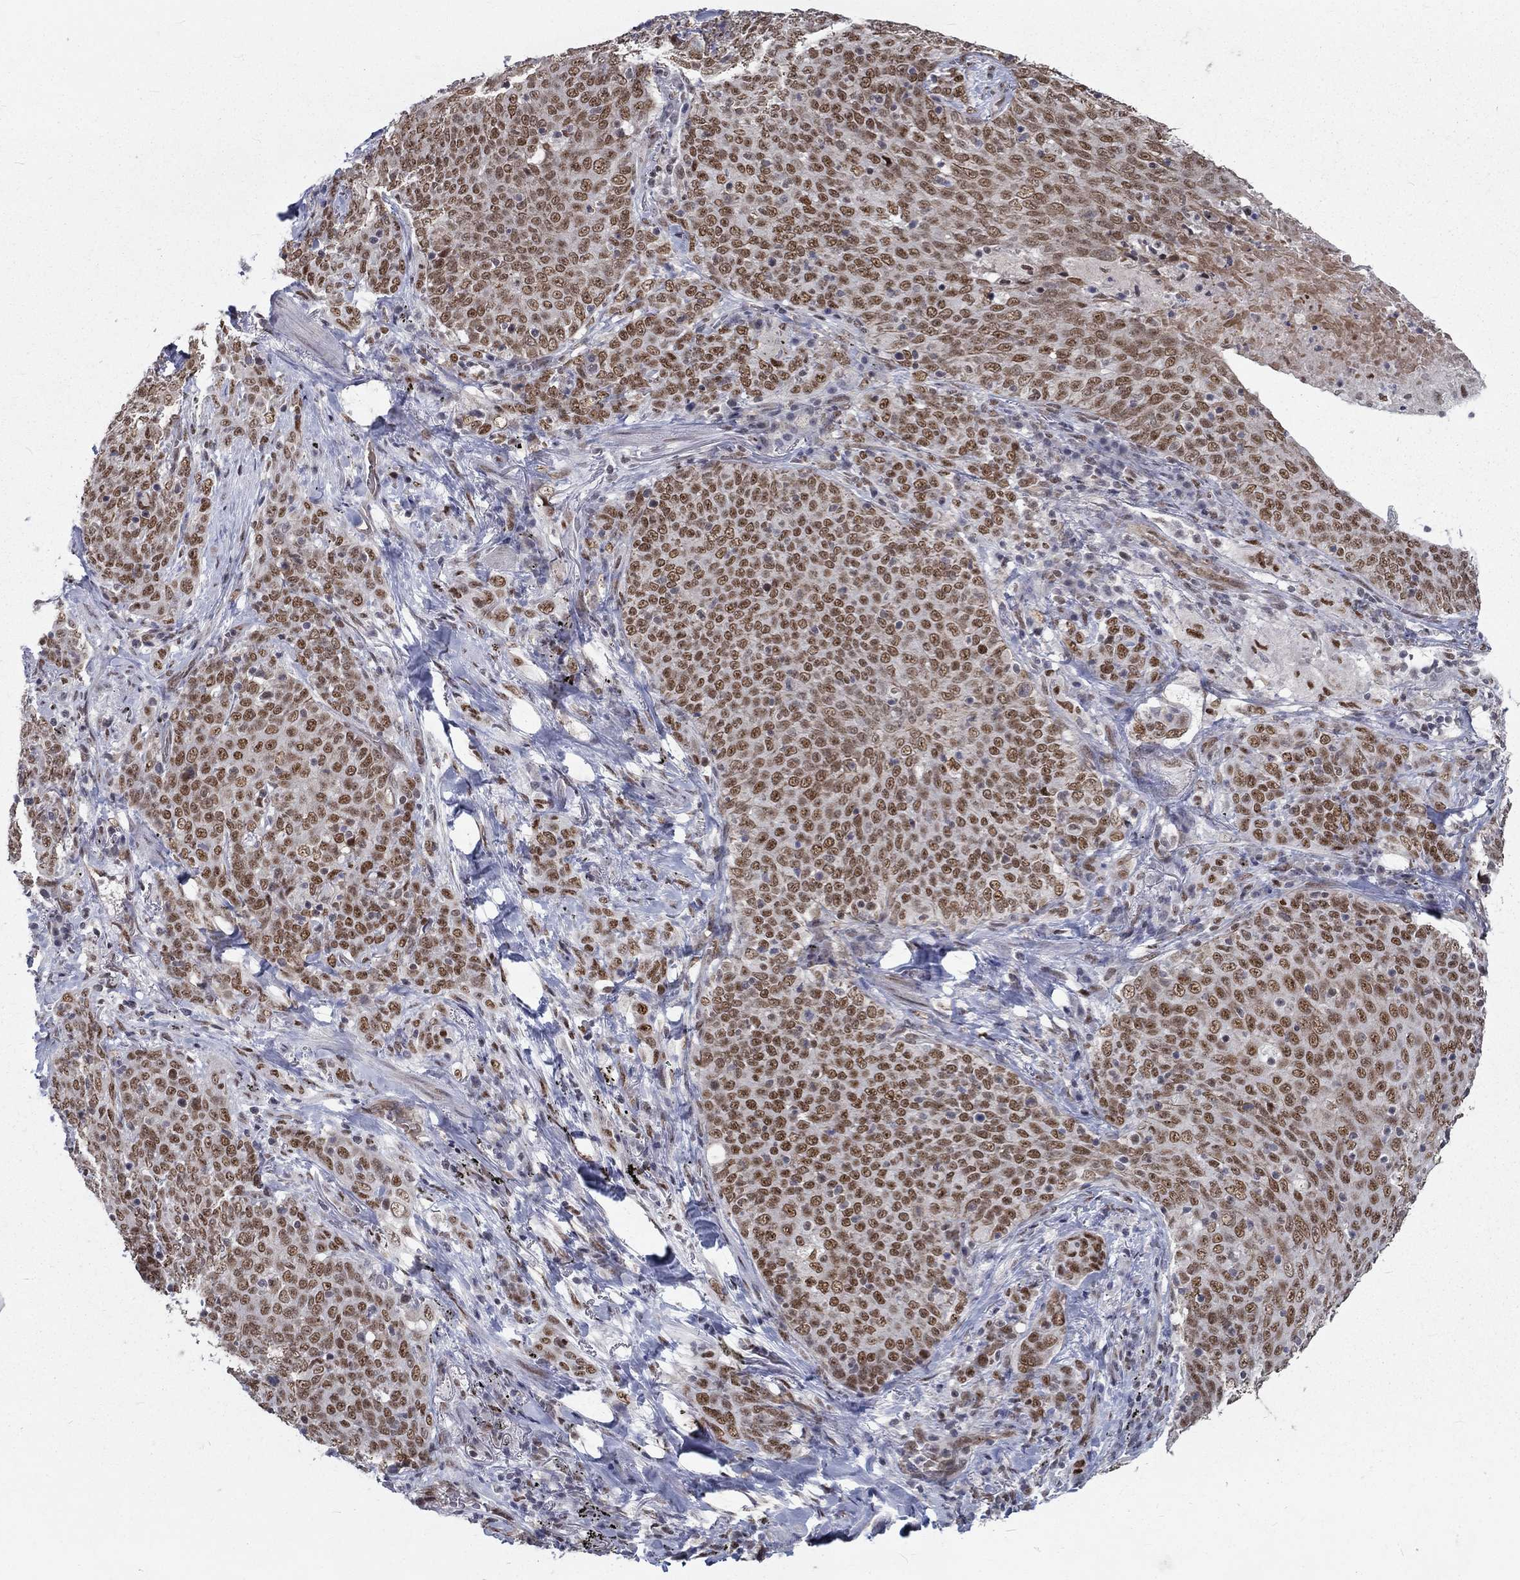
{"staining": {"intensity": "strong", "quantity": ">75%", "location": "nuclear"}, "tissue": "lung cancer", "cell_type": "Tumor cells", "image_type": "cancer", "snomed": [{"axis": "morphology", "description": "Squamous cell carcinoma, NOS"}, {"axis": "topography", "description": "Lung"}], "caption": "High-magnification brightfield microscopy of squamous cell carcinoma (lung) stained with DAB (3,3'-diaminobenzidine) (brown) and counterstained with hematoxylin (blue). tumor cells exhibit strong nuclear positivity is seen in about>75% of cells. (Stains: DAB (3,3'-diaminobenzidine) in brown, nuclei in blue, Microscopy: brightfield microscopy at high magnification).", "gene": "ZBED1", "patient": {"sex": "male", "age": 82}}